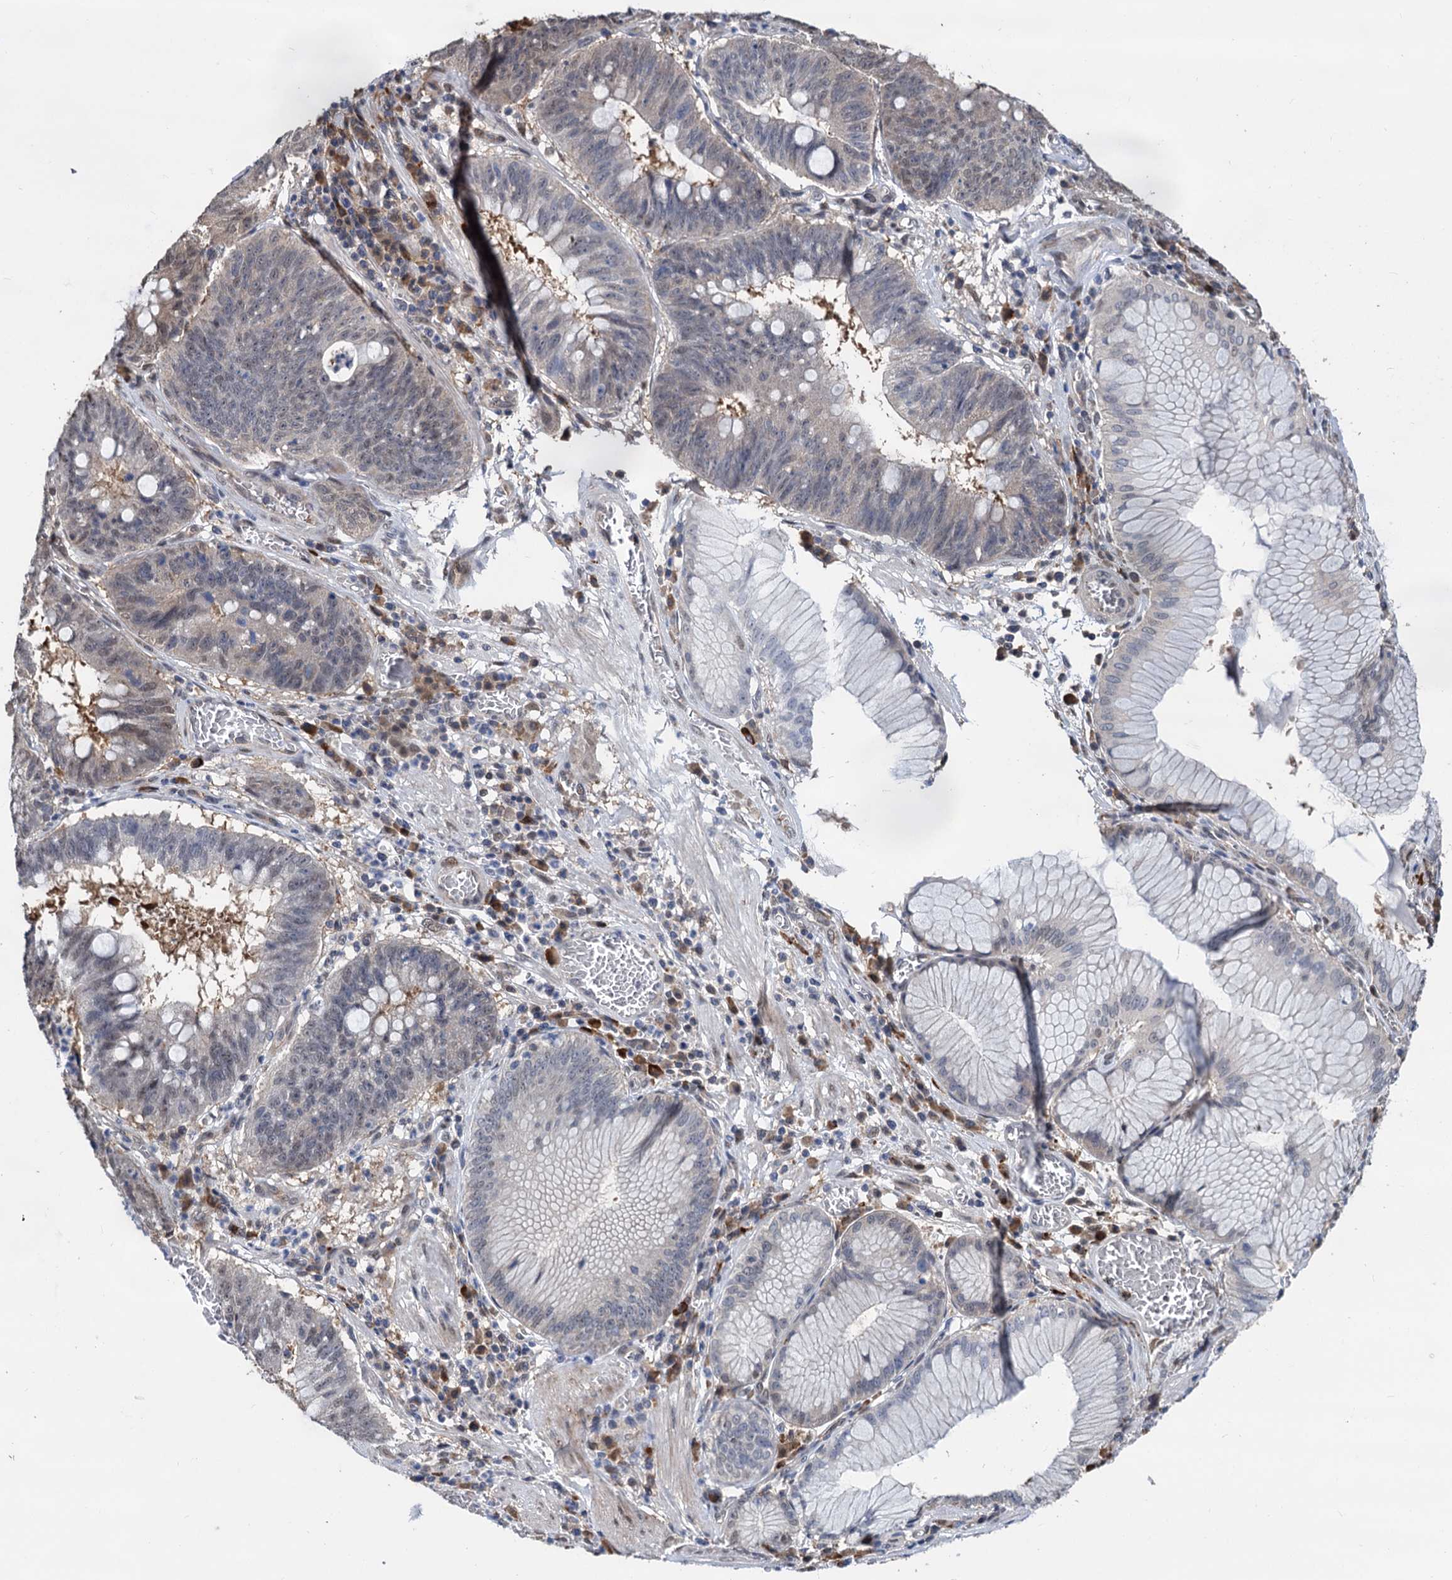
{"staining": {"intensity": "moderate", "quantity": "<25%", "location": "nuclear"}, "tissue": "stomach cancer", "cell_type": "Tumor cells", "image_type": "cancer", "snomed": [{"axis": "morphology", "description": "Adenocarcinoma, NOS"}, {"axis": "topography", "description": "Stomach"}], "caption": "Immunohistochemical staining of human stomach cancer (adenocarcinoma) displays moderate nuclear protein expression in approximately <25% of tumor cells. The staining was performed using DAB (3,3'-diaminobenzidine) to visualize the protein expression in brown, while the nuclei were stained in blue with hematoxylin (Magnification: 20x).", "gene": "PSMD4", "patient": {"sex": "male", "age": 59}}